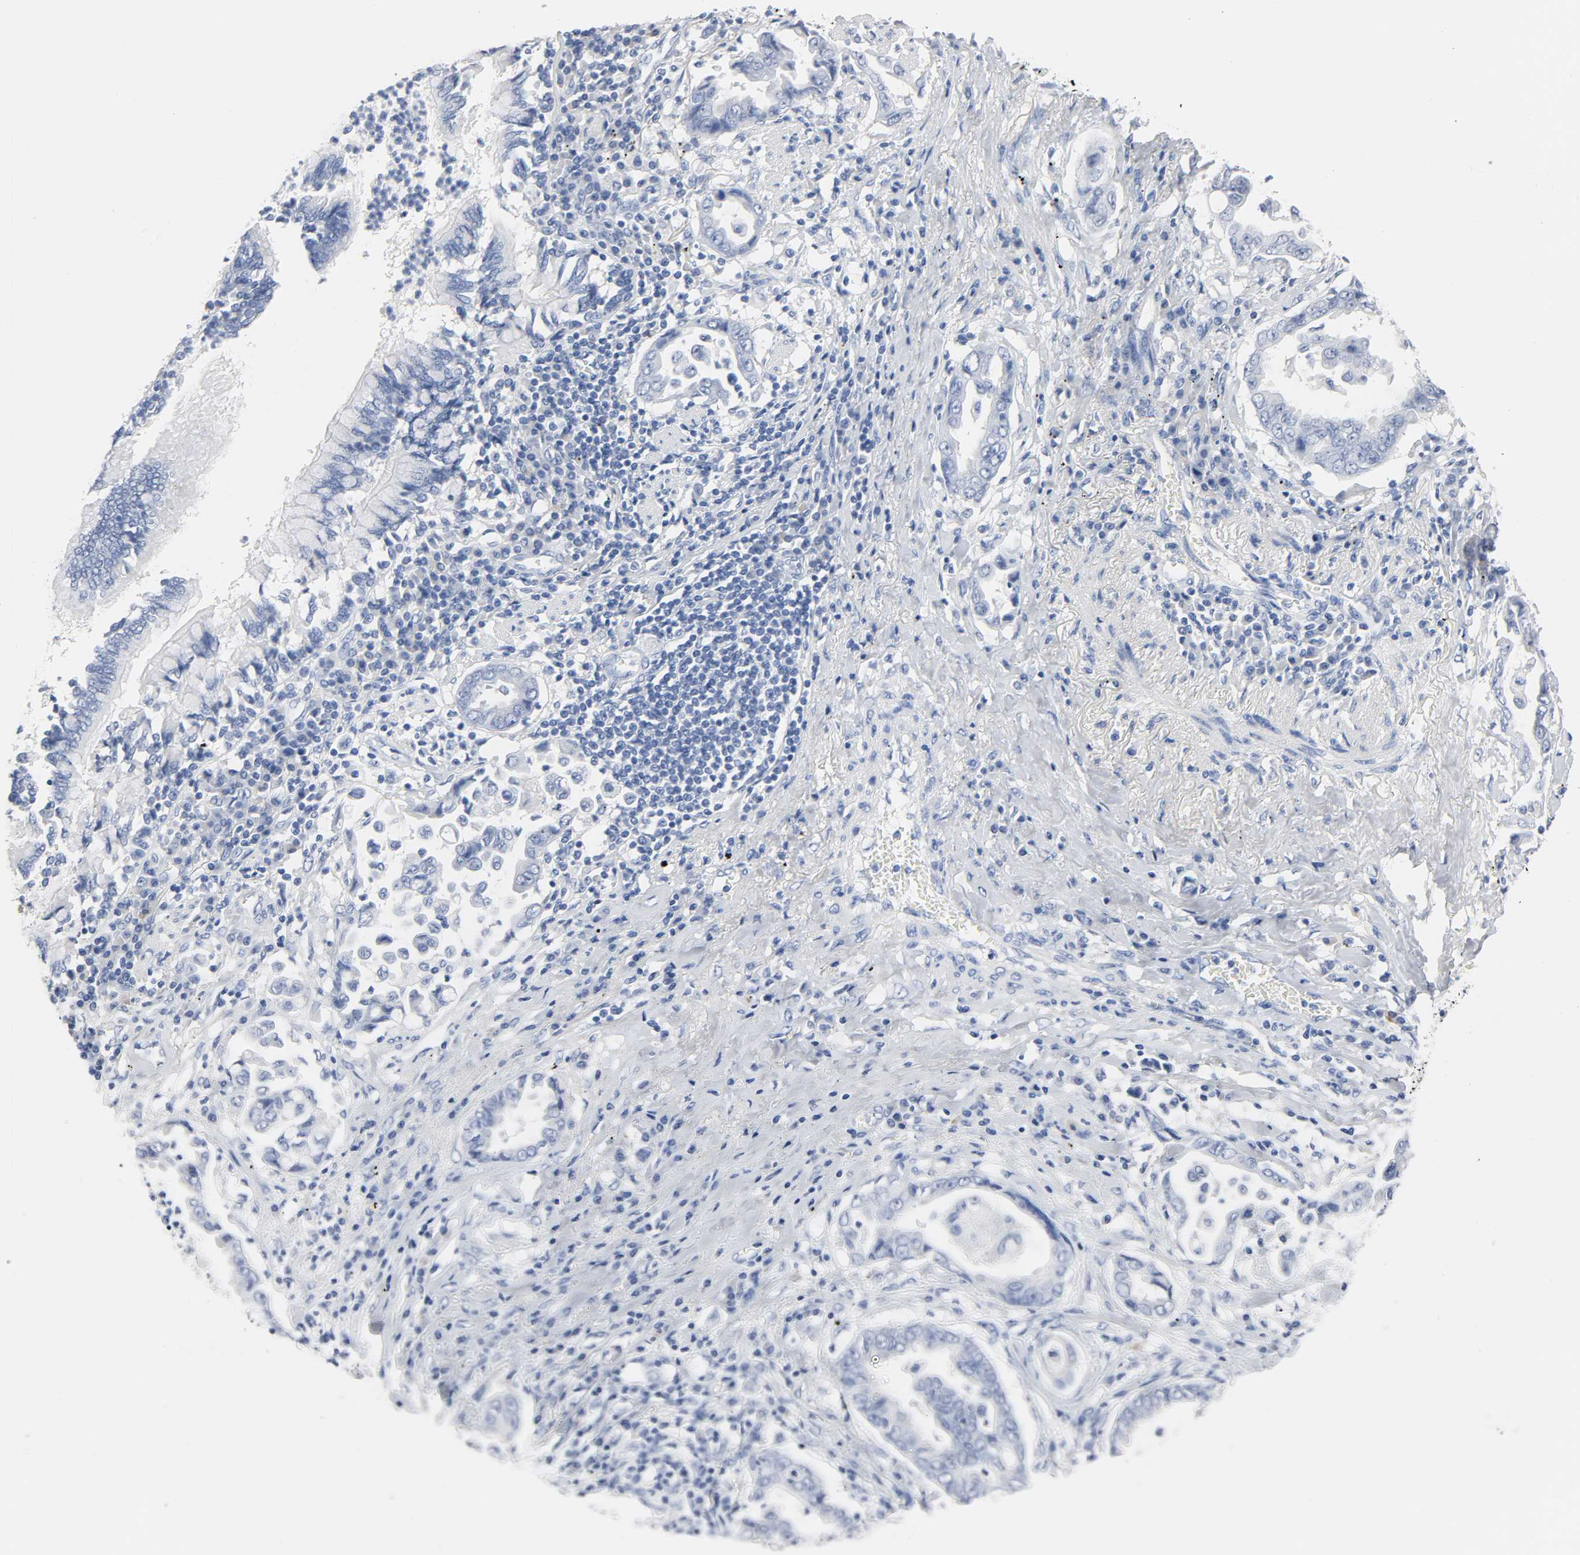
{"staining": {"intensity": "negative", "quantity": "none", "location": "none"}, "tissue": "lung cancer", "cell_type": "Tumor cells", "image_type": "cancer", "snomed": [{"axis": "morphology", "description": "Normal tissue, NOS"}, {"axis": "morphology", "description": "Inflammation, NOS"}, {"axis": "morphology", "description": "Adenocarcinoma, NOS"}, {"axis": "topography", "description": "Lung"}], "caption": "IHC of human lung adenocarcinoma shows no staining in tumor cells.", "gene": "ACP3", "patient": {"sex": "female", "age": 64}}